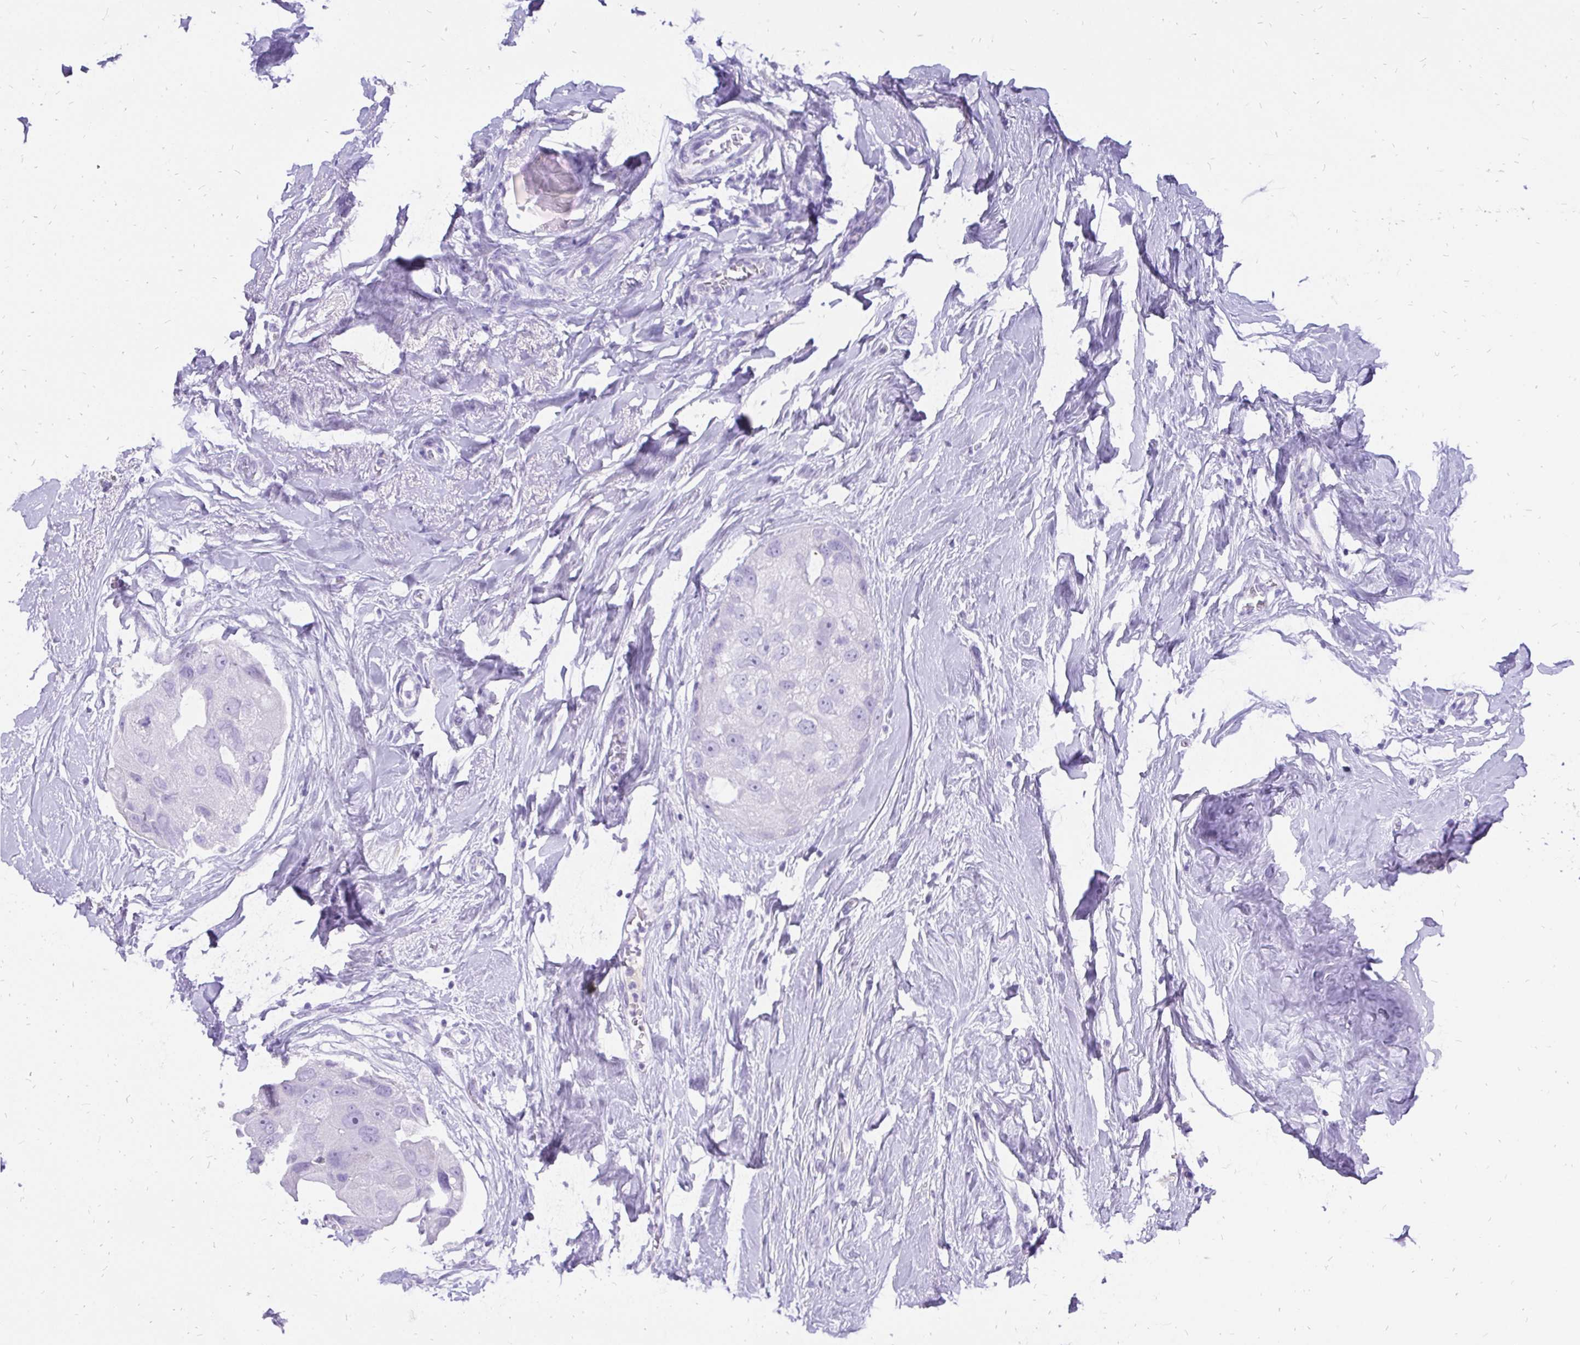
{"staining": {"intensity": "negative", "quantity": "none", "location": "none"}, "tissue": "breast cancer", "cell_type": "Tumor cells", "image_type": "cancer", "snomed": [{"axis": "morphology", "description": "Duct carcinoma"}, {"axis": "topography", "description": "Breast"}], "caption": "IHC photomicrograph of human breast cancer stained for a protein (brown), which displays no expression in tumor cells.", "gene": "KRT13", "patient": {"sex": "female", "age": 43}}